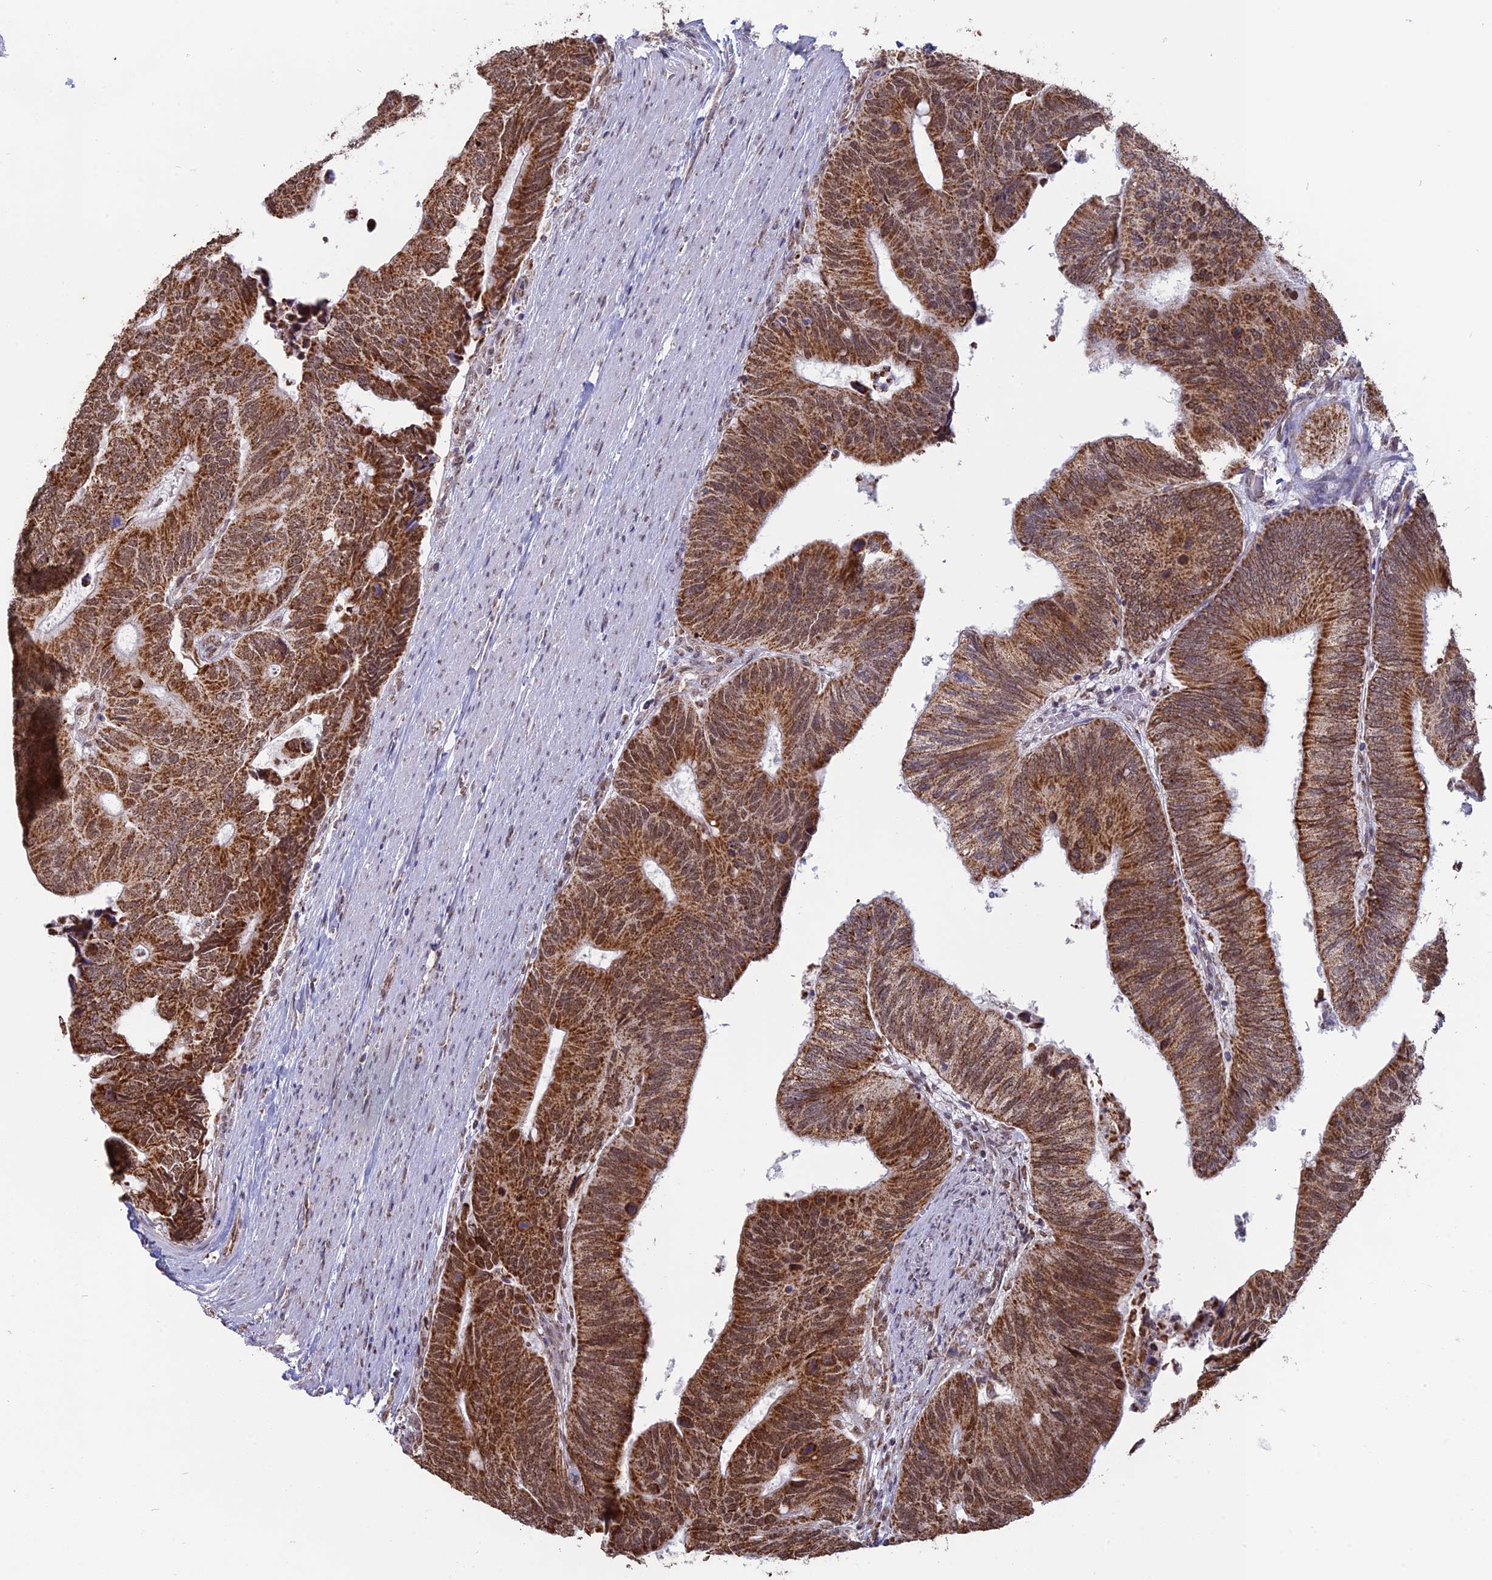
{"staining": {"intensity": "strong", "quantity": ">75%", "location": "cytoplasmic/membranous"}, "tissue": "colorectal cancer", "cell_type": "Tumor cells", "image_type": "cancer", "snomed": [{"axis": "morphology", "description": "Adenocarcinoma, NOS"}, {"axis": "topography", "description": "Colon"}], "caption": "Immunohistochemical staining of colorectal cancer (adenocarcinoma) reveals high levels of strong cytoplasmic/membranous protein staining in approximately >75% of tumor cells. Nuclei are stained in blue.", "gene": "ARHGAP40", "patient": {"sex": "male", "age": 87}}